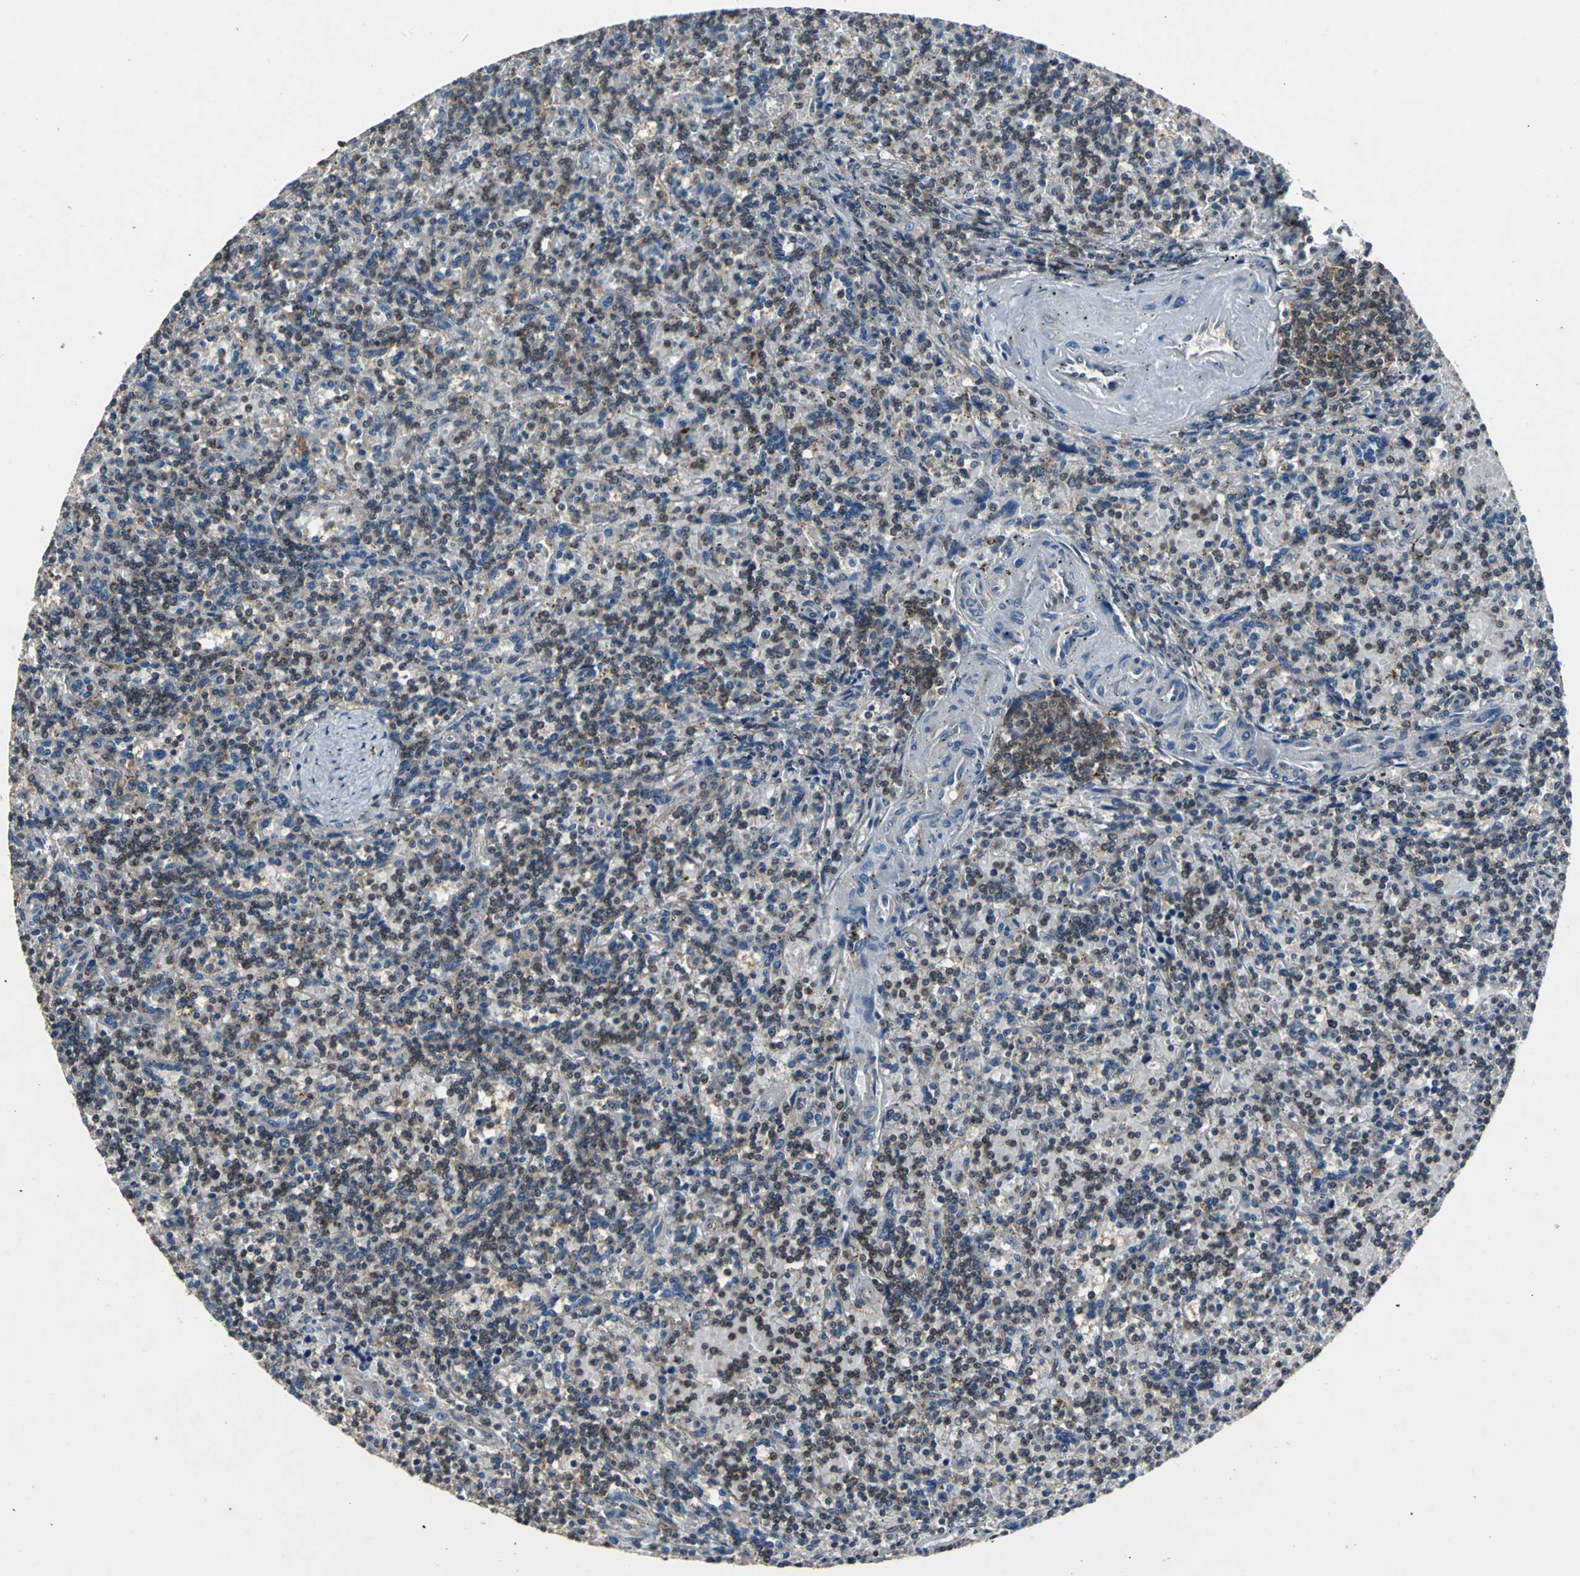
{"staining": {"intensity": "moderate", "quantity": "25%-75%", "location": "cytoplasmic/membranous"}, "tissue": "lymphoma", "cell_type": "Tumor cells", "image_type": "cancer", "snomed": [{"axis": "morphology", "description": "Malignant lymphoma, non-Hodgkin's type, Low grade"}, {"axis": "topography", "description": "Spleen"}], "caption": "Immunohistochemistry (IHC) (DAB) staining of lymphoma demonstrates moderate cytoplasmic/membranous protein staining in about 25%-75% of tumor cells.", "gene": "IRF3", "patient": {"sex": "male", "age": 73}}